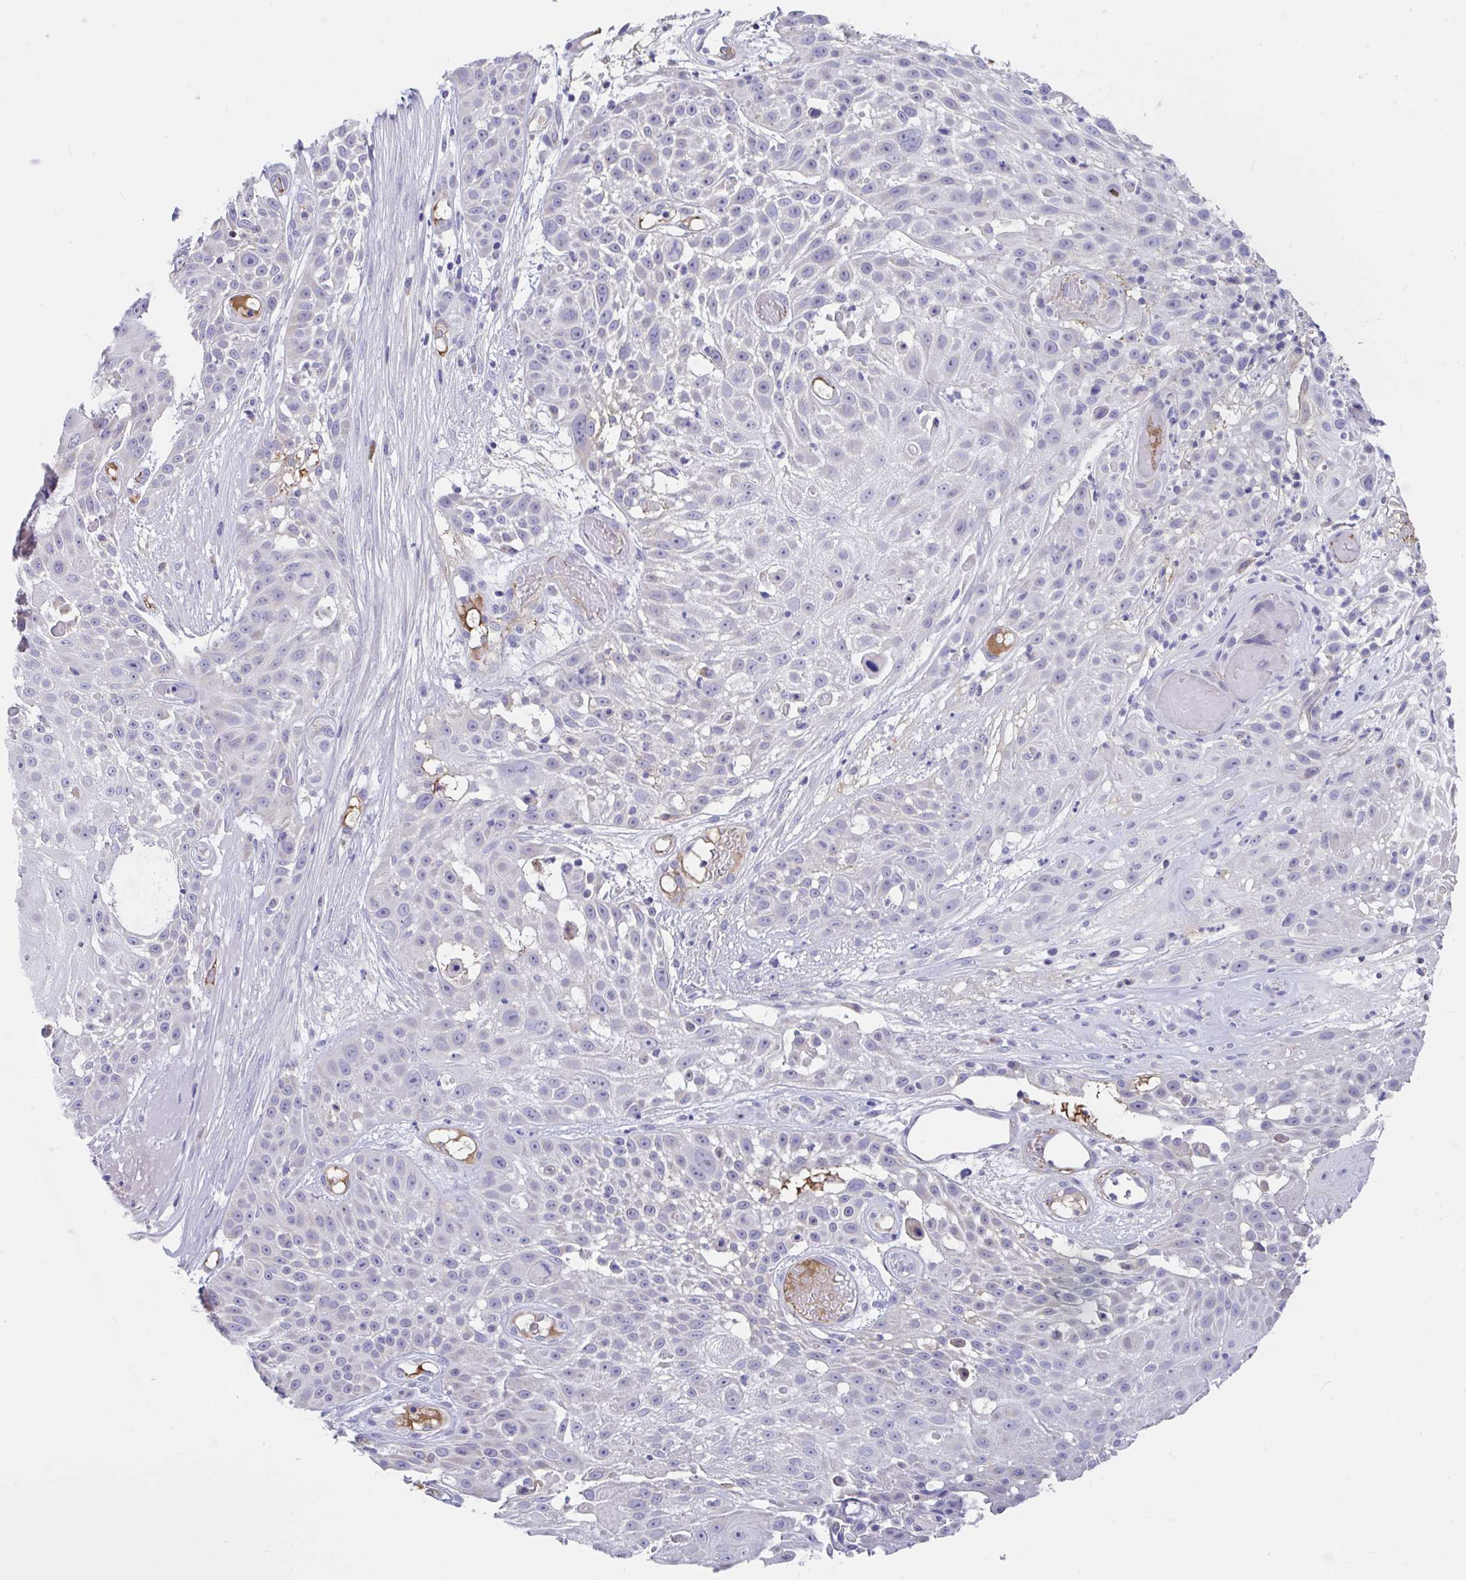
{"staining": {"intensity": "negative", "quantity": "none", "location": "none"}, "tissue": "skin cancer", "cell_type": "Tumor cells", "image_type": "cancer", "snomed": [{"axis": "morphology", "description": "Squamous cell carcinoma, NOS"}, {"axis": "topography", "description": "Skin"}], "caption": "High power microscopy micrograph of an immunohistochemistry photomicrograph of skin cancer (squamous cell carcinoma), revealing no significant positivity in tumor cells.", "gene": "CCSAP", "patient": {"sex": "female", "age": 86}}